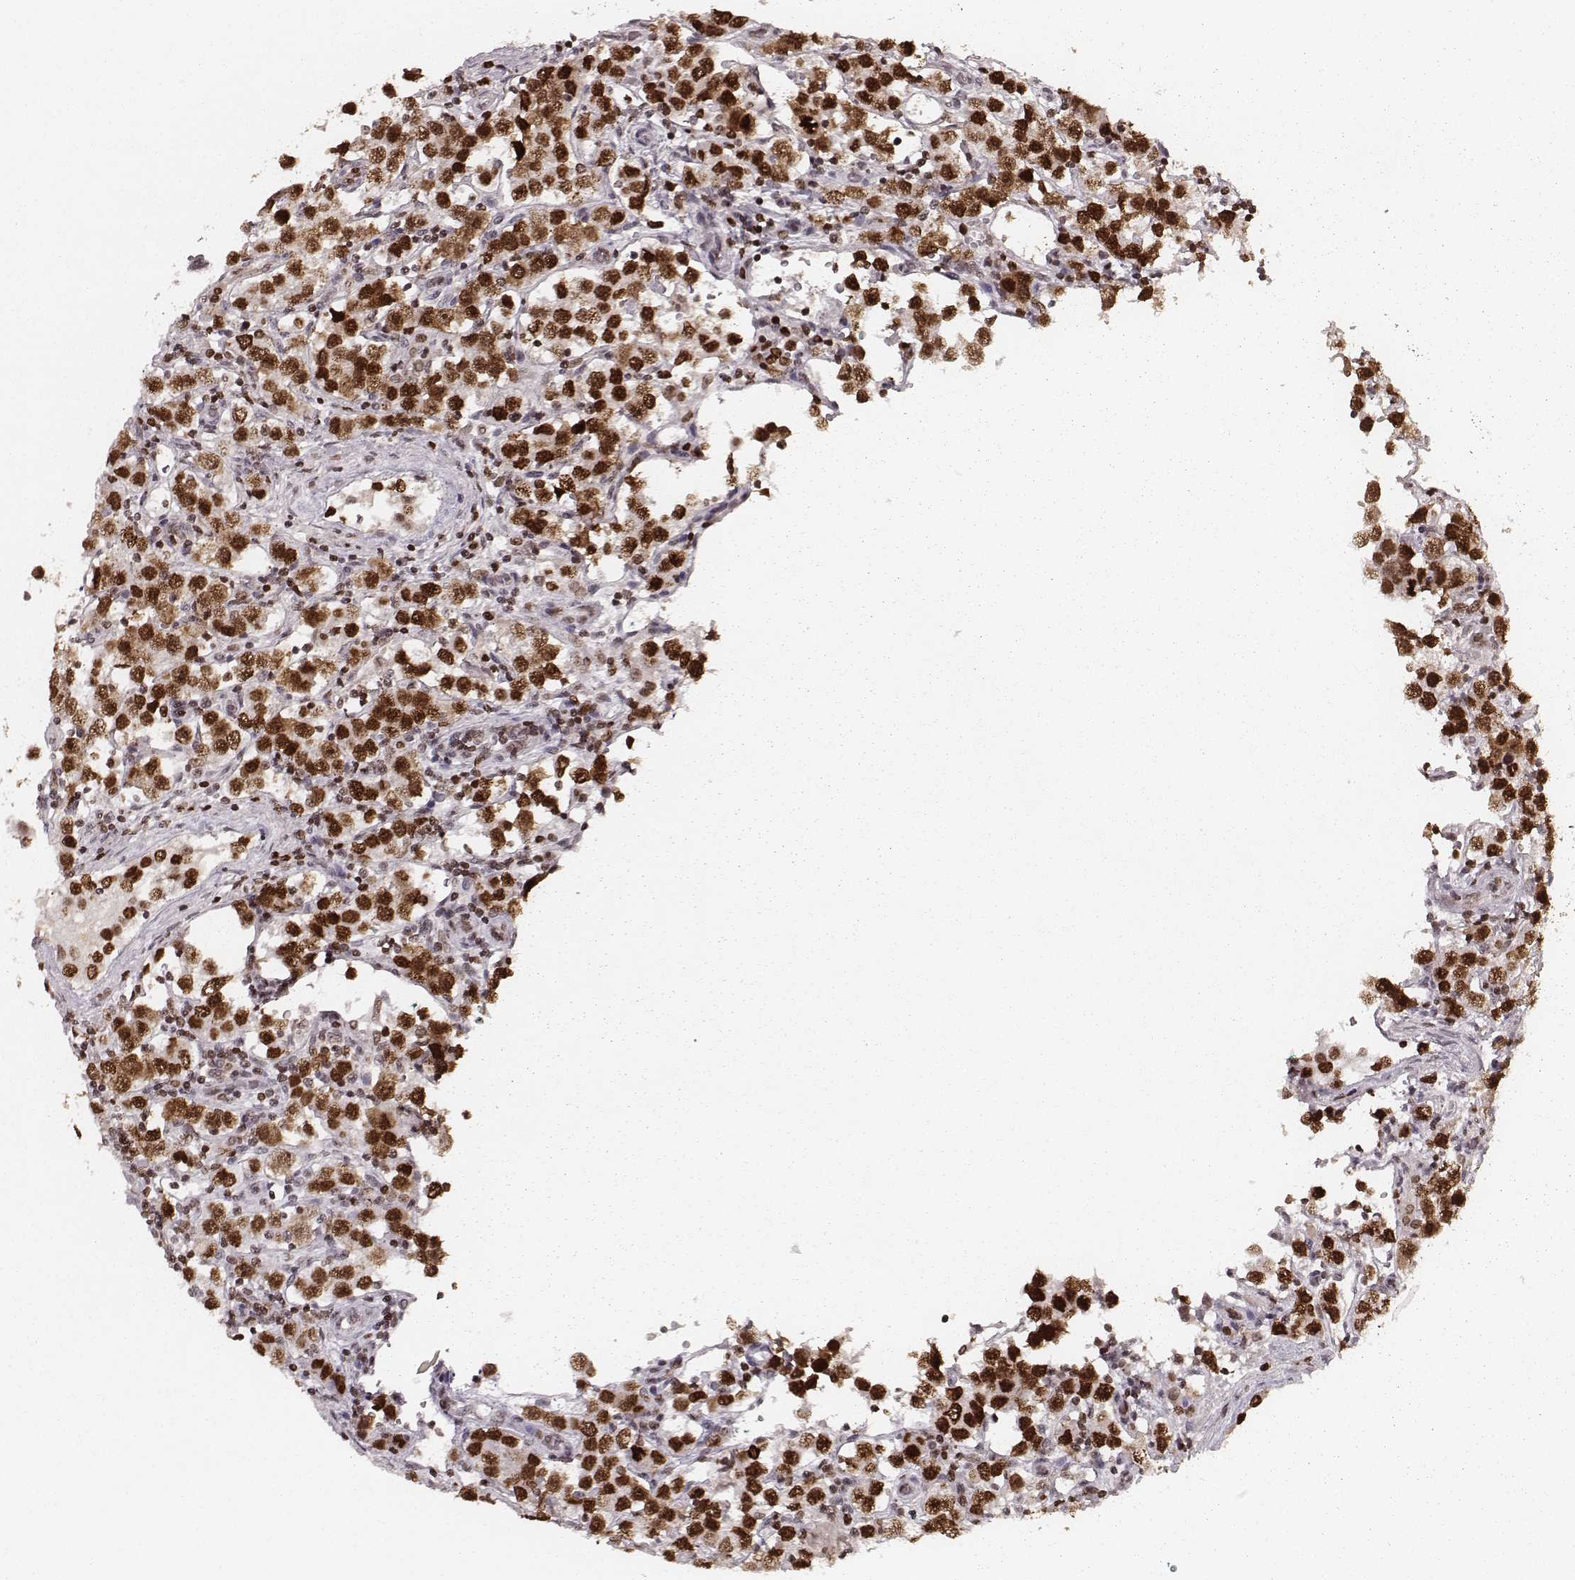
{"staining": {"intensity": "strong", "quantity": ">75%", "location": "nuclear"}, "tissue": "testis cancer", "cell_type": "Tumor cells", "image_type": "cancer", "snomed": [{"axis": "morphology", "description": "Seminoma, NOS"}, {"axis": "topography", "description": "Testis"}], "caption": "Testis cancer stained for a protein reveals strong nuclear positivity in tumor cells. (IHC, brightfield microscopy, high magnification).", "gene": "PARP1", "patient": {"sex": "male", "age": 37}}